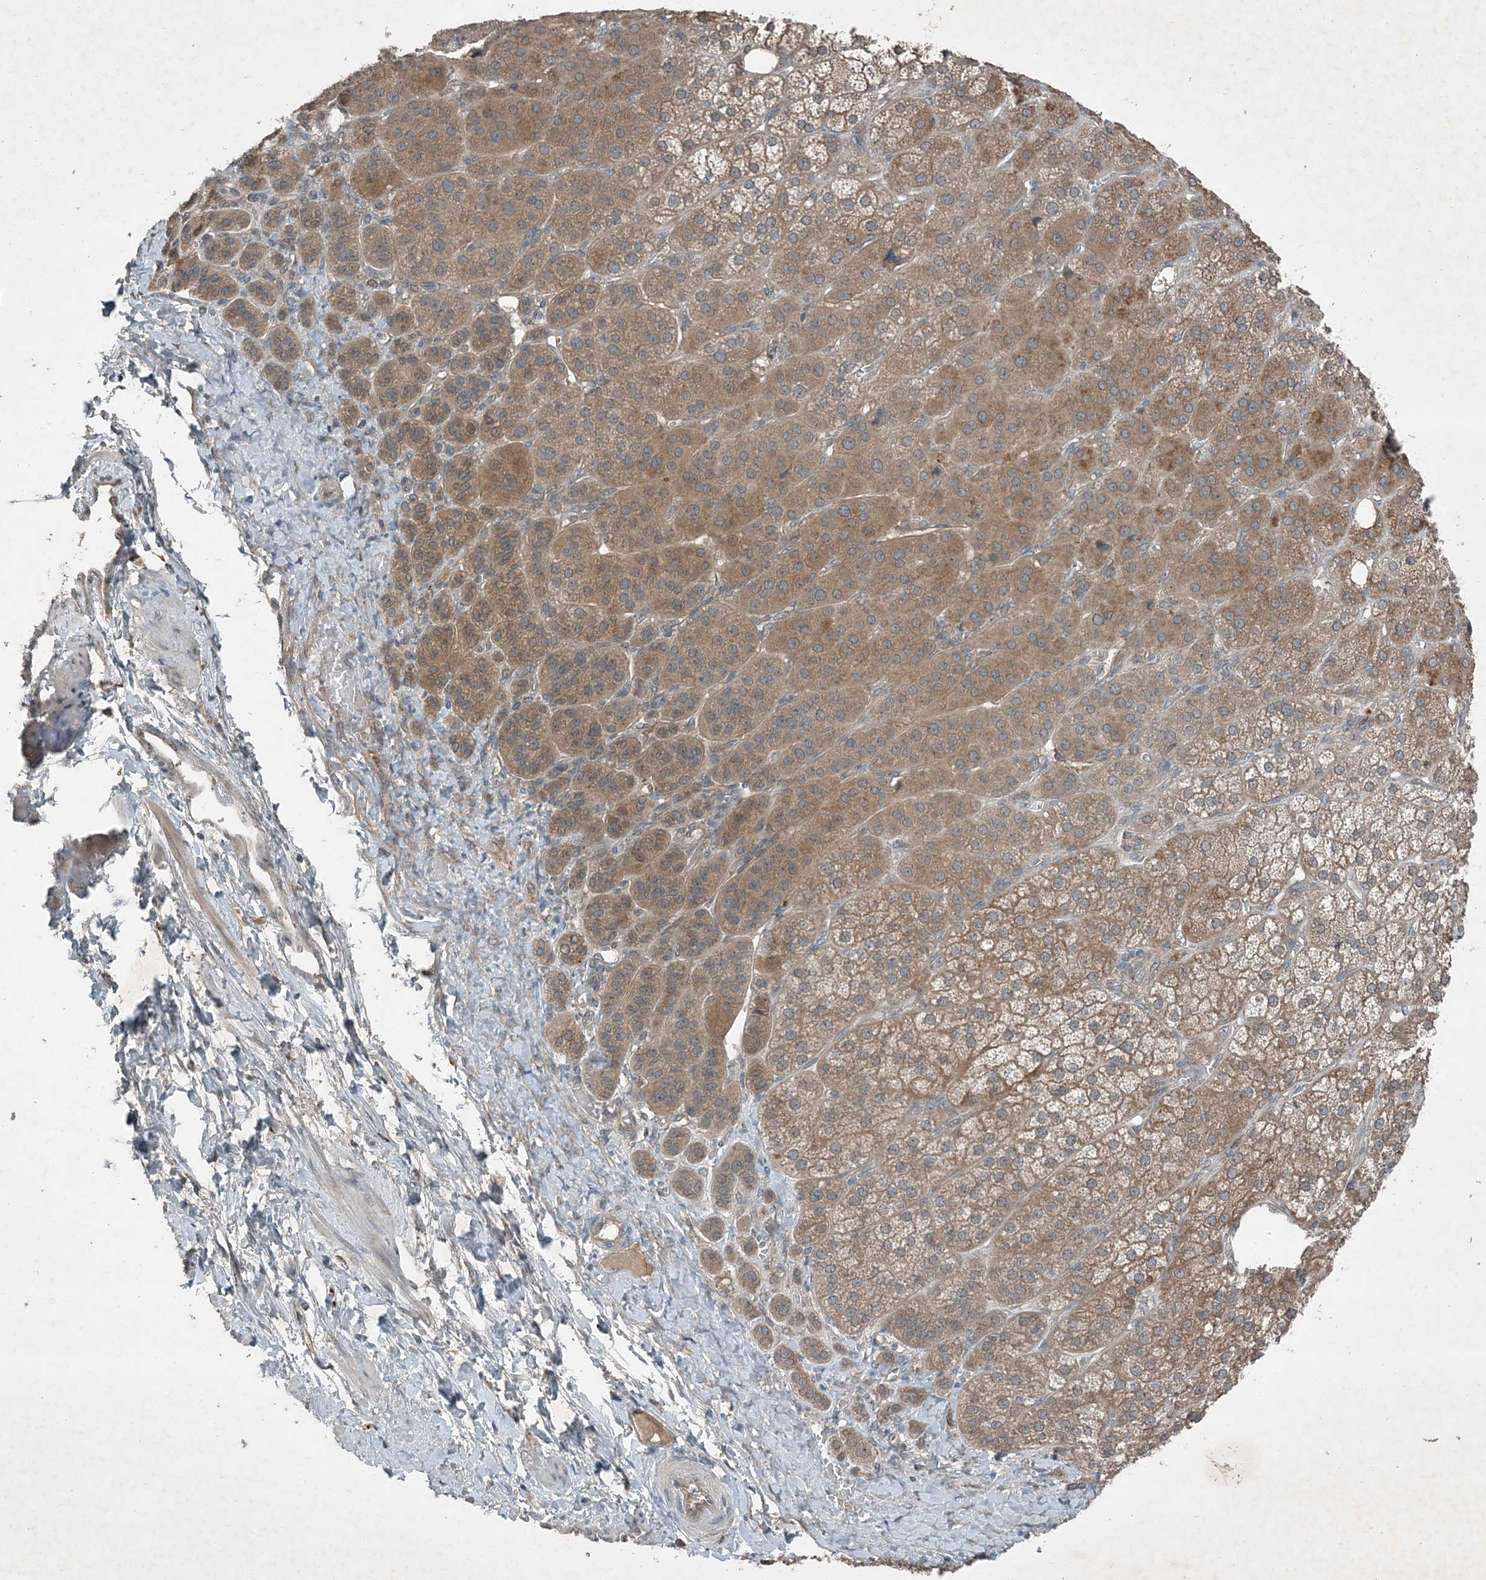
{"staining": {"intensity": "moderate", "quantity": "25%-75%", "location": "cytoplasmic/membranous"}, "tissue": "adrenal gland", "cell_type": "Glandular cells", "image_type": "normal", "snomed": [{"axis": "morphology", "description": "Normal tissue, NOS"}, {"axis": "topography", "description": "Adrenal gland"}], "caption": "The photomicrograph demonstrates staining of normal adrenal gland, revealing moderate cytoplasmic/membranous protein positivity (brown color) within glandular cells. (DAB (3,3'-diaminobenzidine) IHC with brightfield microscopy, high magnification).", "gene": "MDN1", "patient": {"sex": "female", "age": 57}}